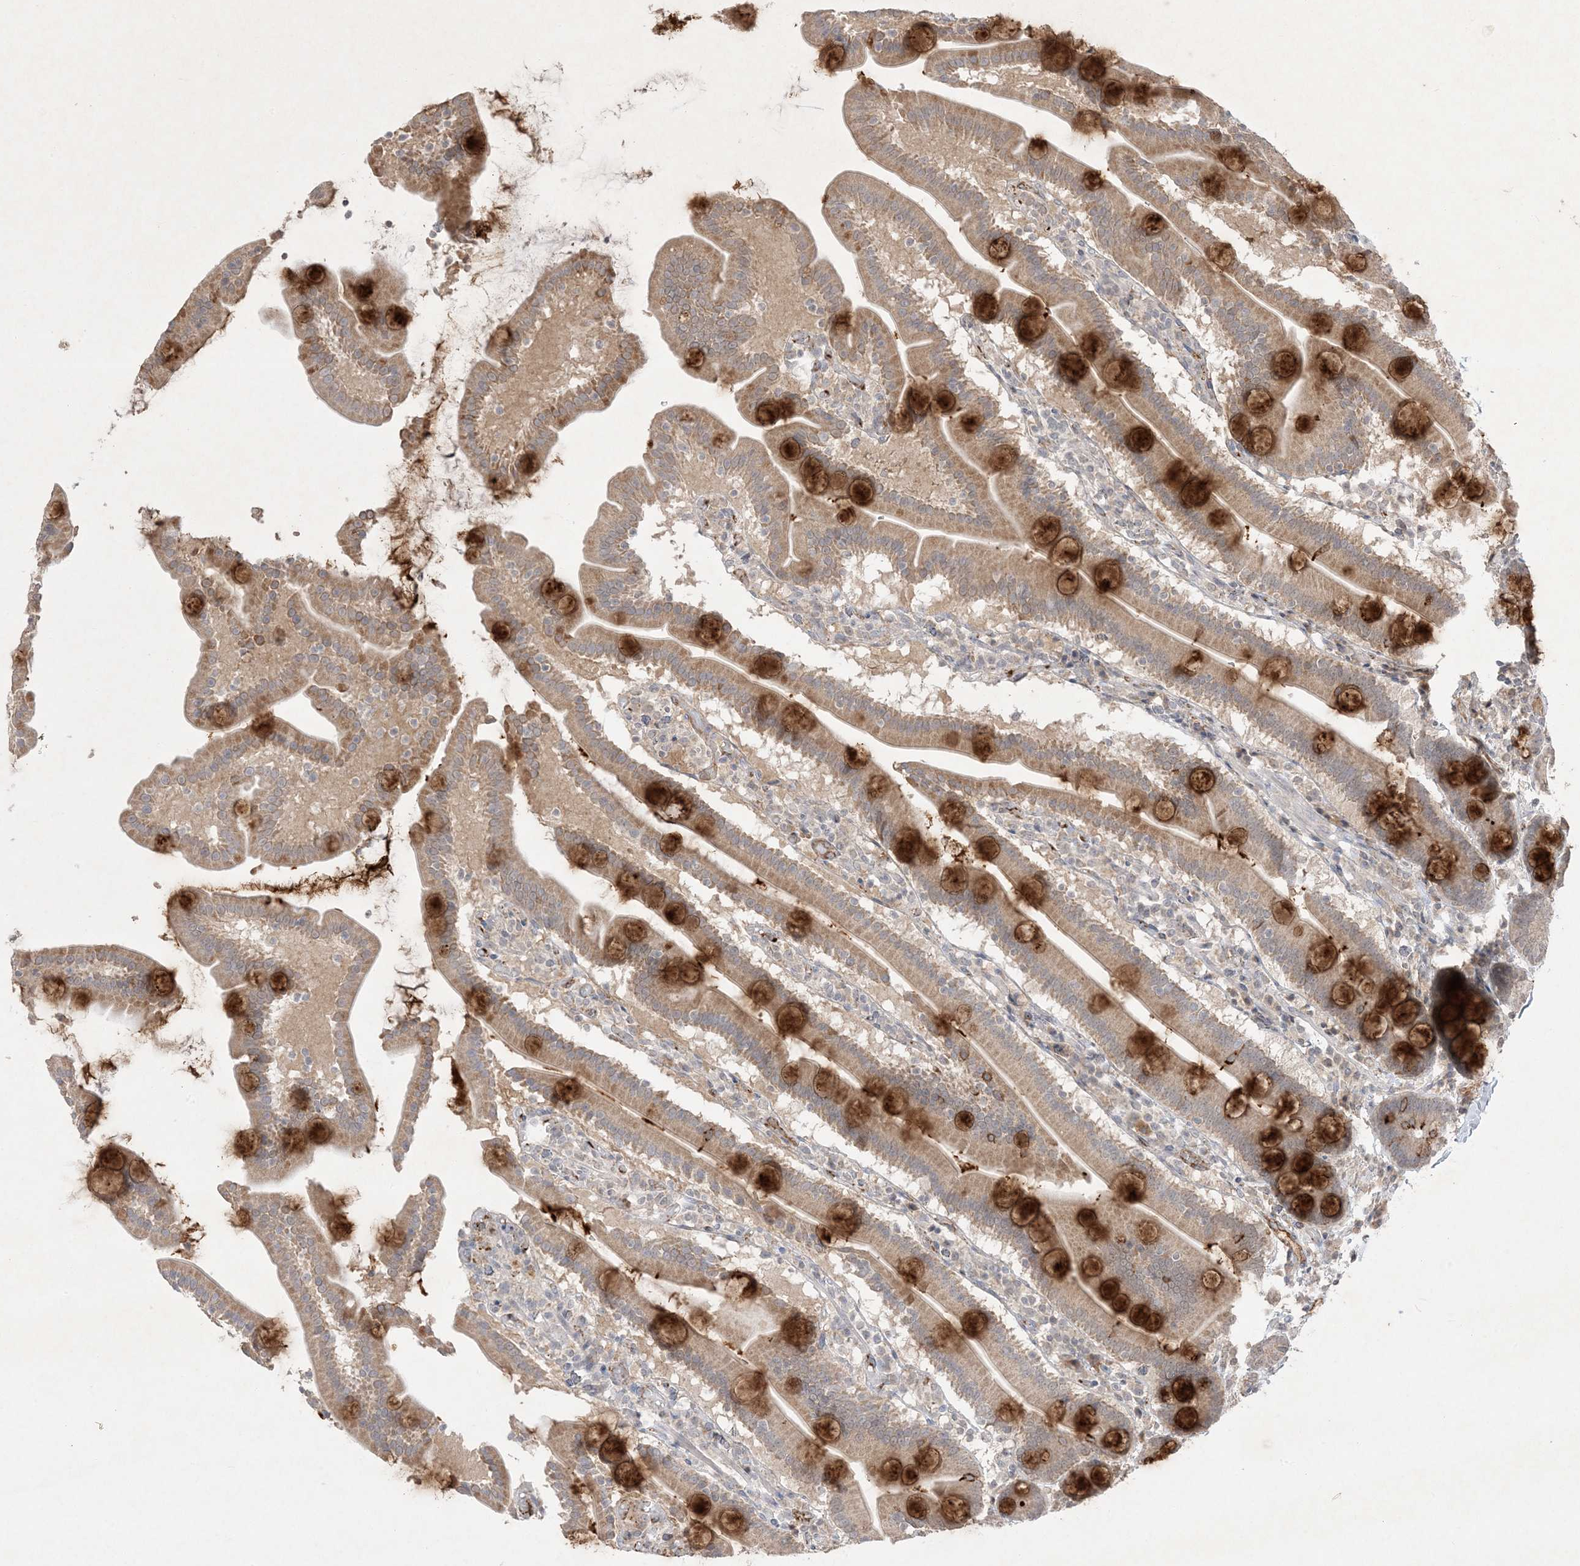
{"staining": {"intensity": "strong", "quantity": ">75%", "location": "cytoplasmic/membranous"}, "tissue": "duodenum", "cell_type": "Glandular cells", "image_type": "normal", "snomed": [{"axis": "morphology", "description": "Normal tissue, NOS"}, {"axis": "topography", "description": "Duodenum"}], "caption": "Duodenum stained for a protein (brown) shows strong cytoplasmic/membranous positive positivity in approximately >75% of glandular cells.", "gene": "PRSS36", "patient": {"sex": "male", "age": 55}}